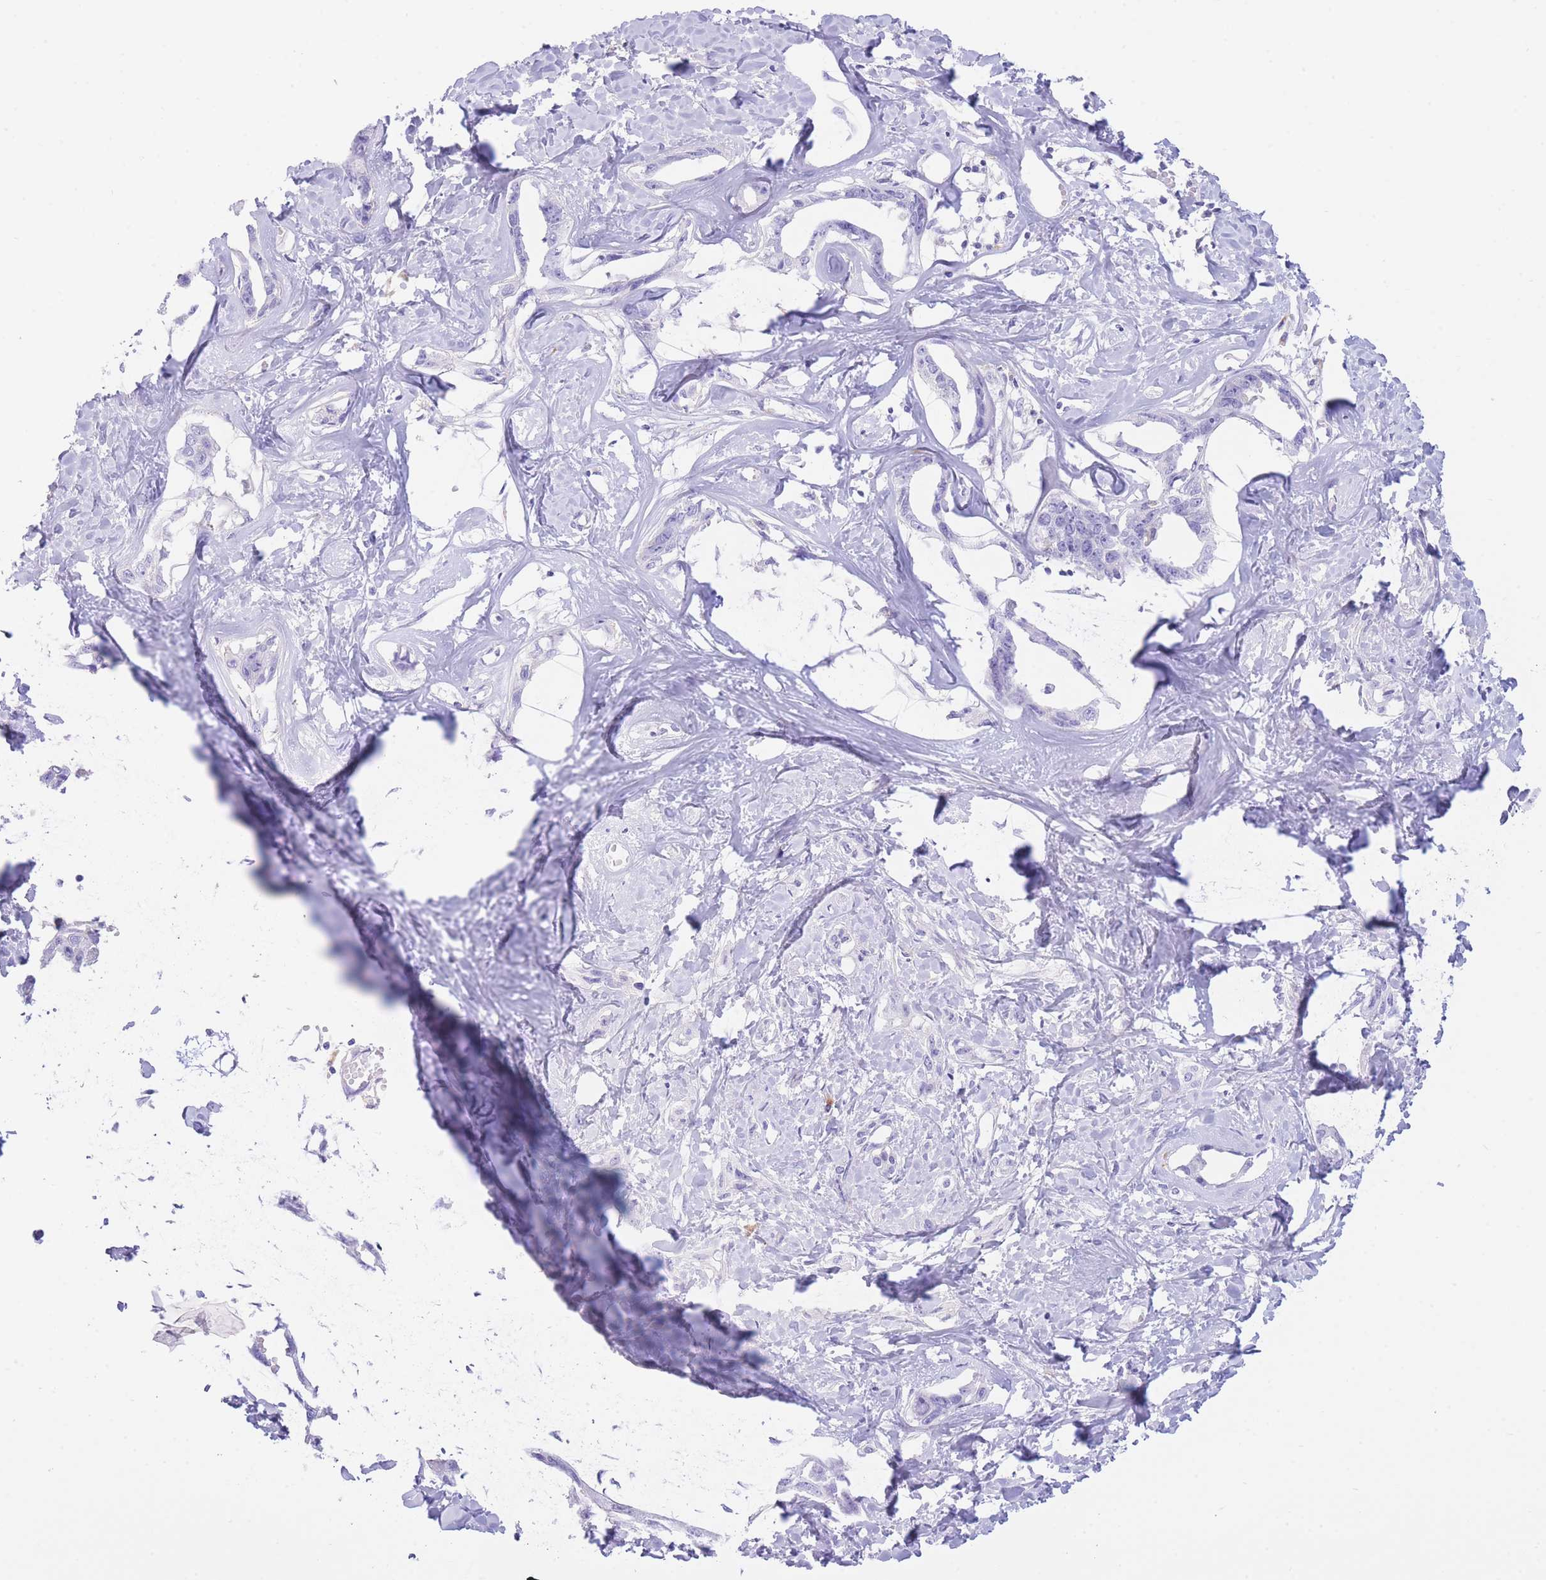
{"staining": {"intensity": "negative", "quantity": "none", "location": "none"}, "tissue": "liver cancer", "cell_type": "Tumor cells", "image_type": "cancer", "snomed": [{"axis": "morphology", "description": "Cholangiocarcinoma"}, {"axis": "topography", "description": "Liver"}], "caption": "A photomicrograph of human liver cholangiocarcinoma is negative for staining in tumor cells.", "gene": "PLBD1", "patient": {"sex": "male", "age": 59}}